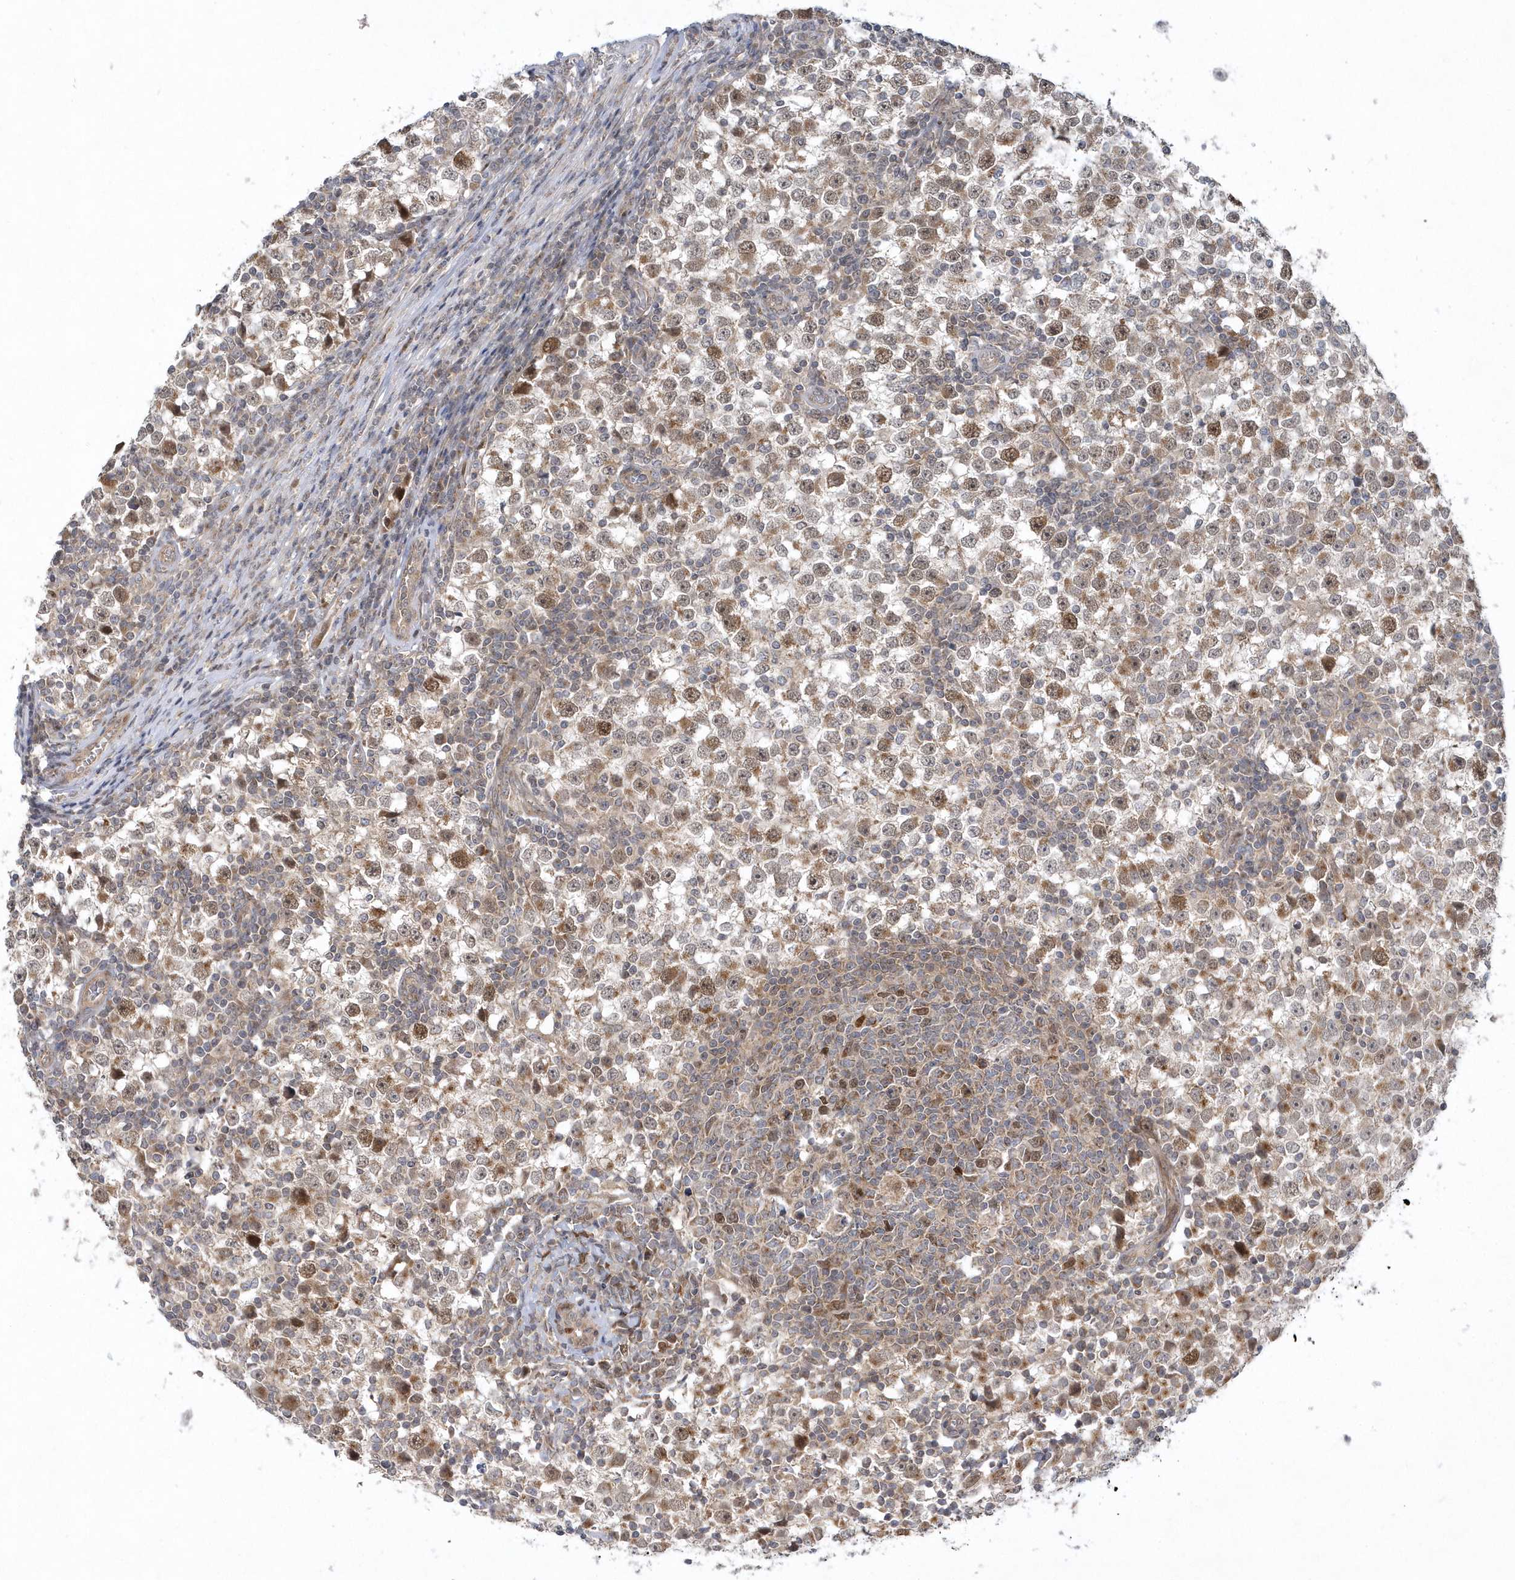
{"staining": {"intensity": "moderate", "quantity": "25%-75%", "location": "cytoplasmic/membranous,nuclear"}, "tissue": "testis cancer", "cell_type": "Tumor cells", "image_type": "cancer", "snomed": [{"axis": "morphology", "description": "Seminoma, NOS"}, {"axis": "topography", "description": "Testis"}], "caption": "A photomicrograph of testis cancer stained for a protein shows moderate cytoplasmic/membranous and nuclear brown staining in tumor cells.", "gene": "MXI1", "patient": {"sex": "male", "age": 65}}